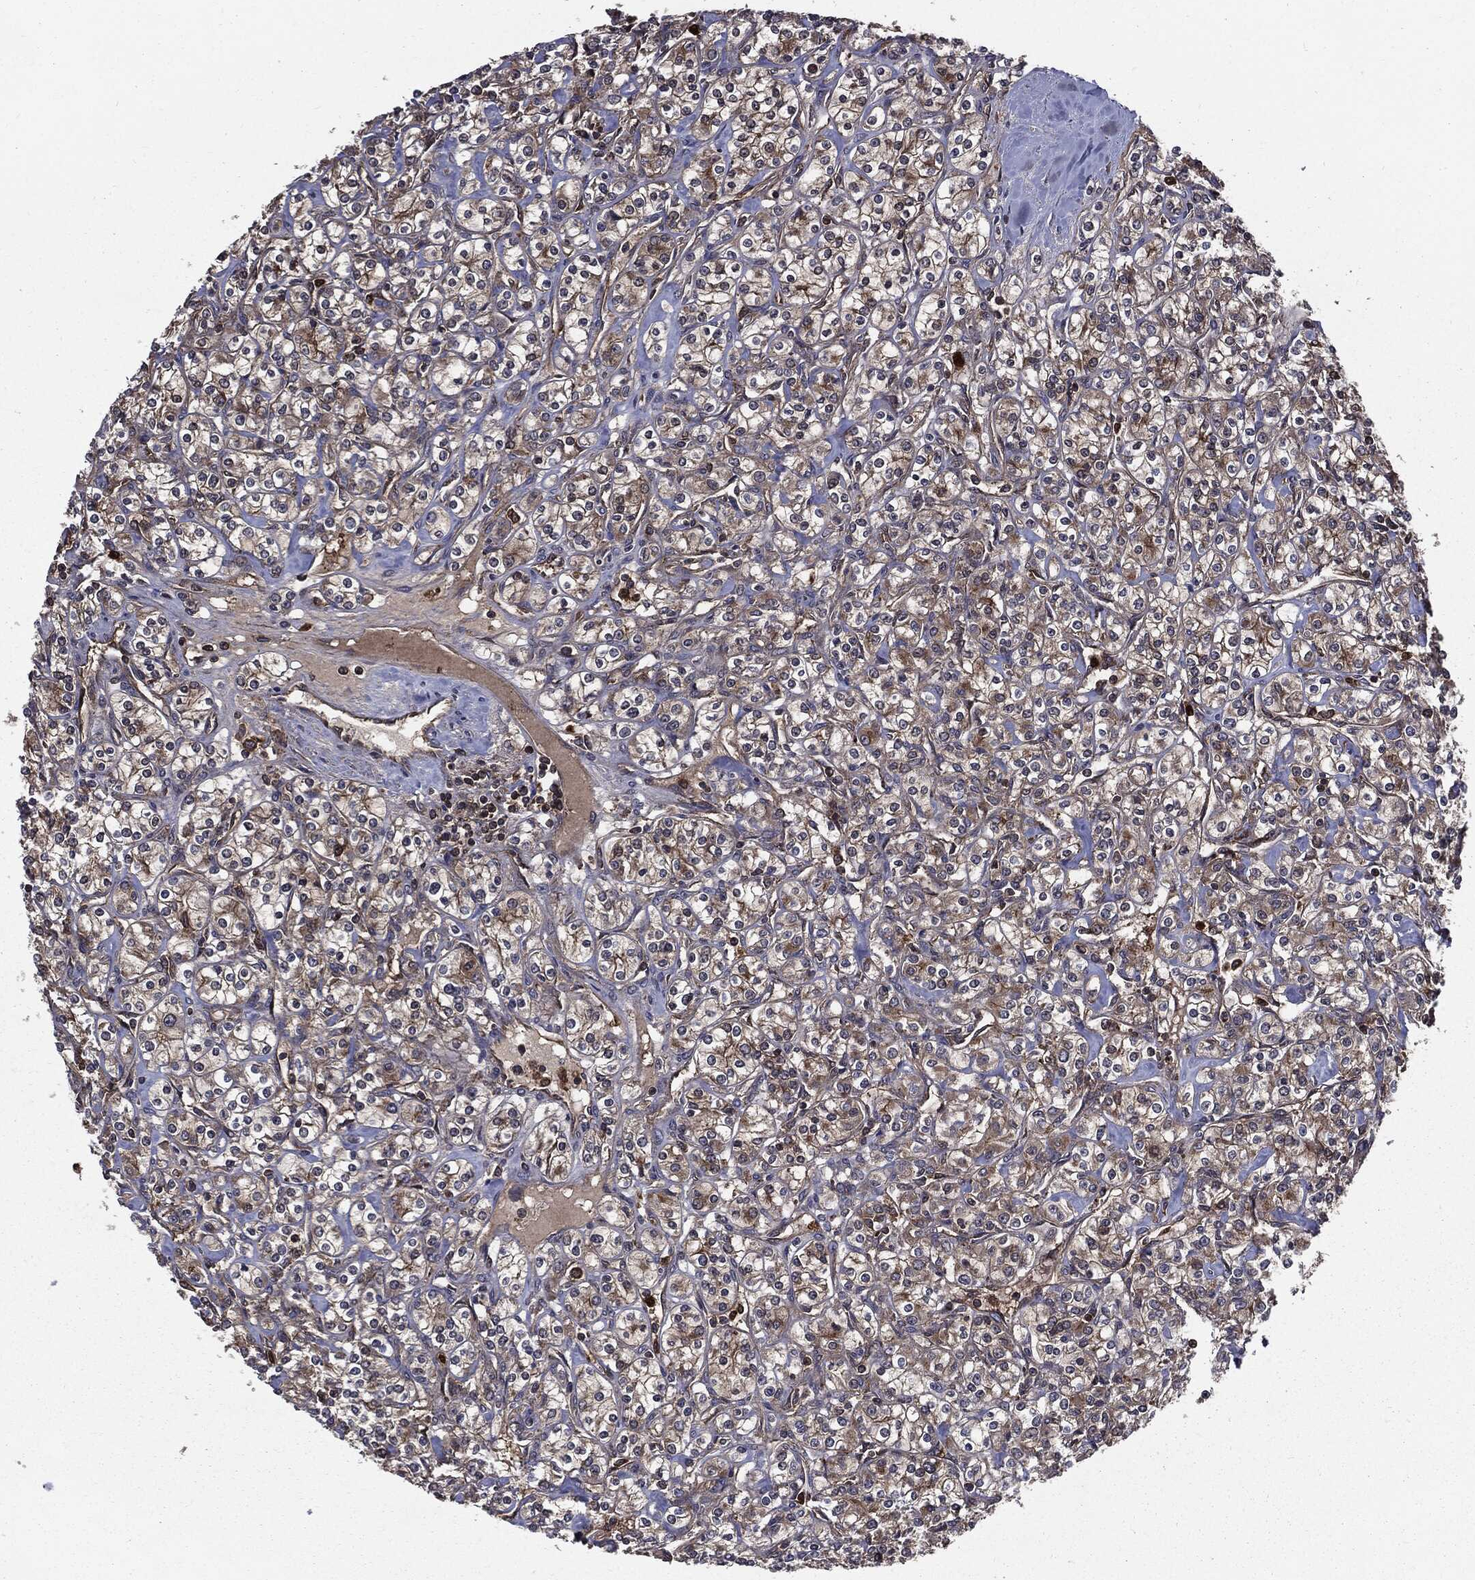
{"staining": {"intensity": "weak", "quantity": "25%-75%", "location": "cytoplasmic/membranous"}, "tissue": "renal cancer", "cell_type": "Tumor cells", "image_type": "cancer", "snomed": [{"axis": "morphology", "description": "Adenocarcinoma, NOS"}, {"axis": "topography", "description": "Kidney"}], "caption": "Immunohistochemistry (IHC) image of human adenocarcinoma (renal) stained for a protein (brown), which shows low levels of weak cytoplasmic/membranous expression in about 25%-75% of tumor cells.", "gene": "PDCD6IP", "patient": {"sex": "male", "age": 77}}